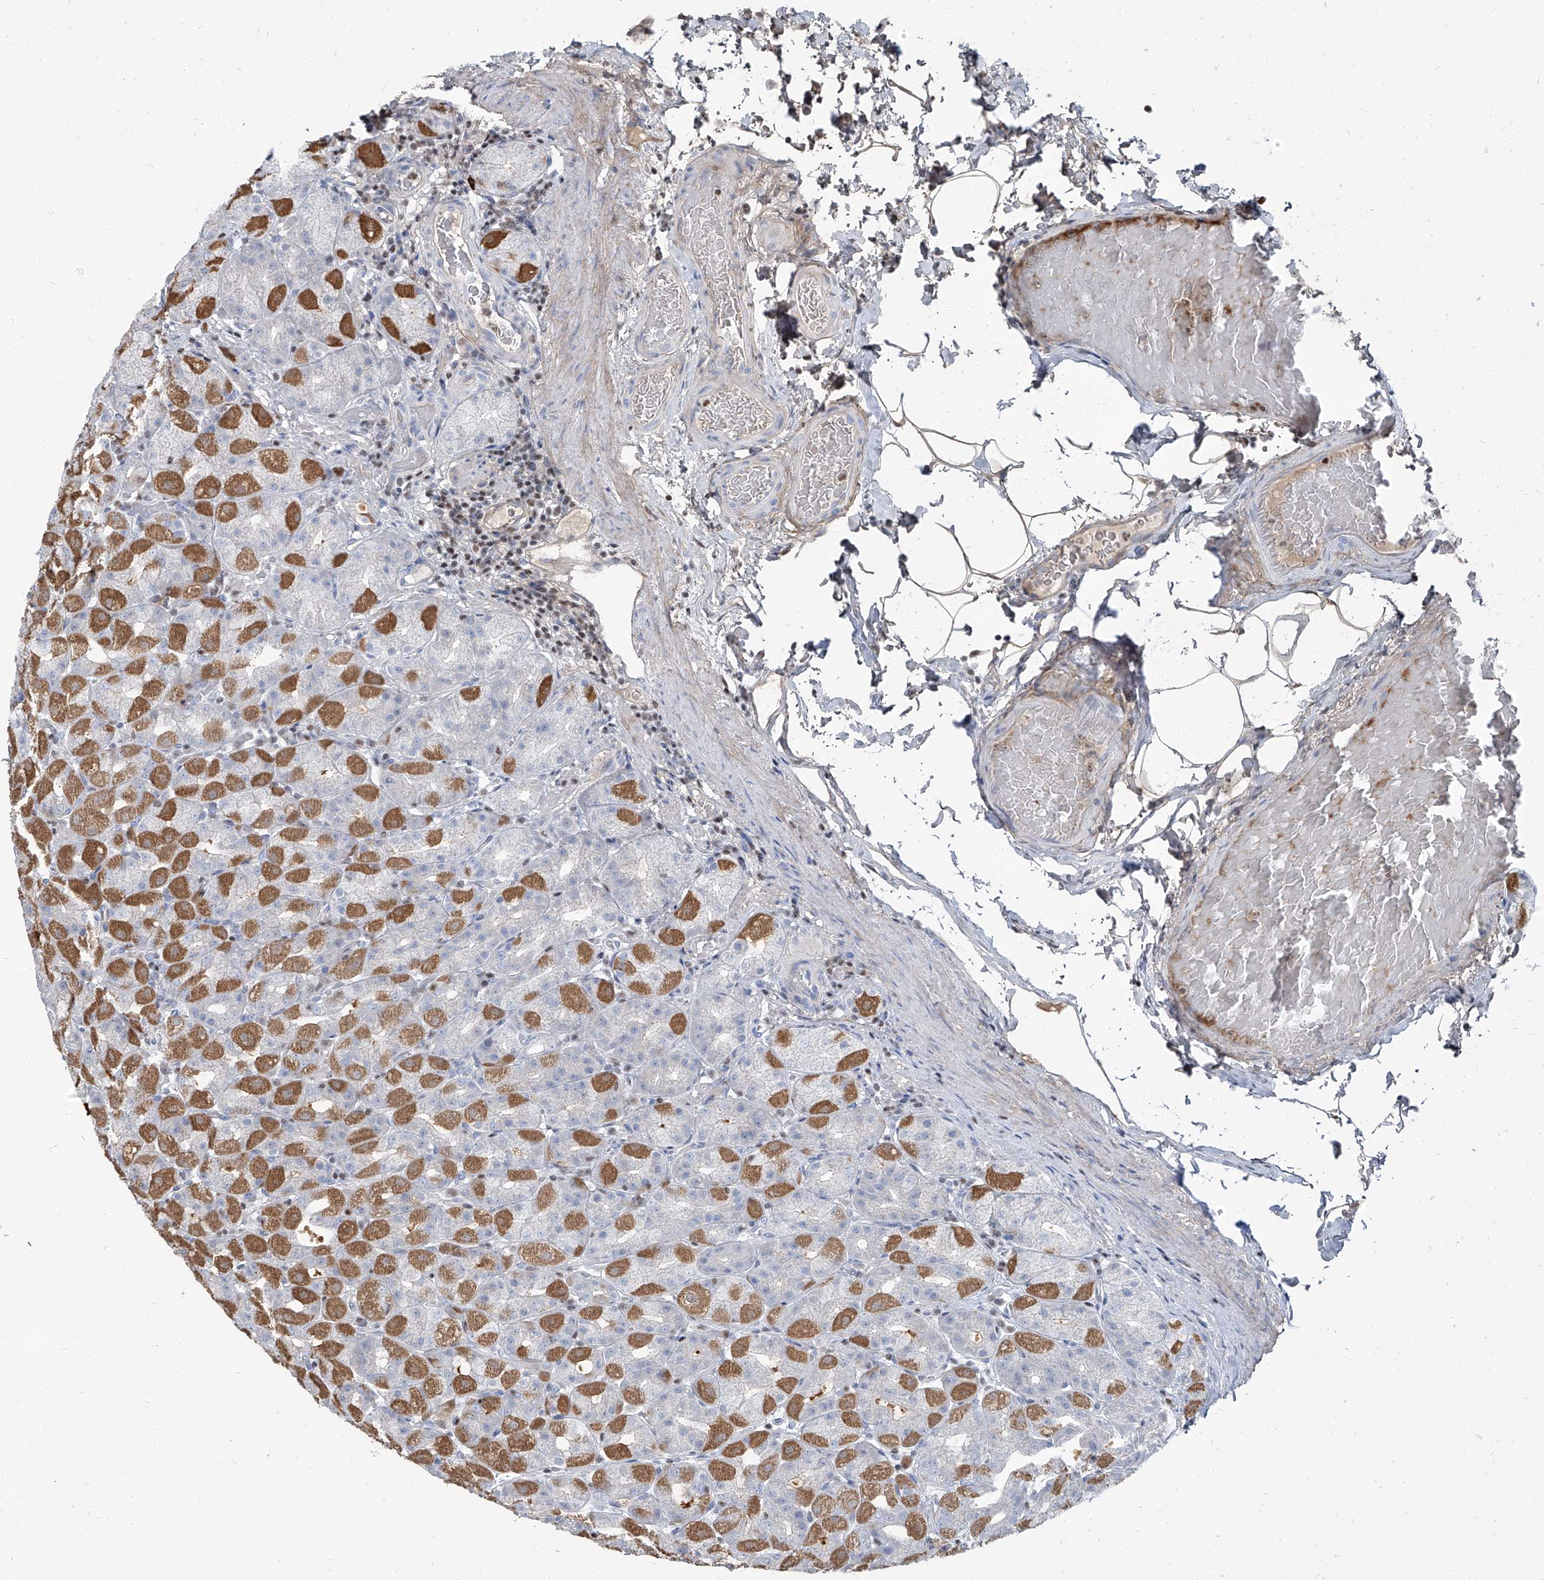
{"staining": {"intensity": "moderate", "quantity": "25%-75%", "location": "cytoplasmic/membranous"}, "tissue": "stomach", "cell_type": "Glandular cells", "image_type": "normal", "snomed": [{"axis": "morphology", "description": "Normal tissue, NOS"}, {"axis": "topography", "description": "Stomach, upper"}], "caption": "Protein expression analysis of benign human stomach reveals moderate cytoplasmic/membranous positivity in about 25%-75% of glandular cells. The protein is shown in brown color, while the nuclei are stained blue.", "gene": "HOXA3", "patient": {"sex": "male", "age": 68}}